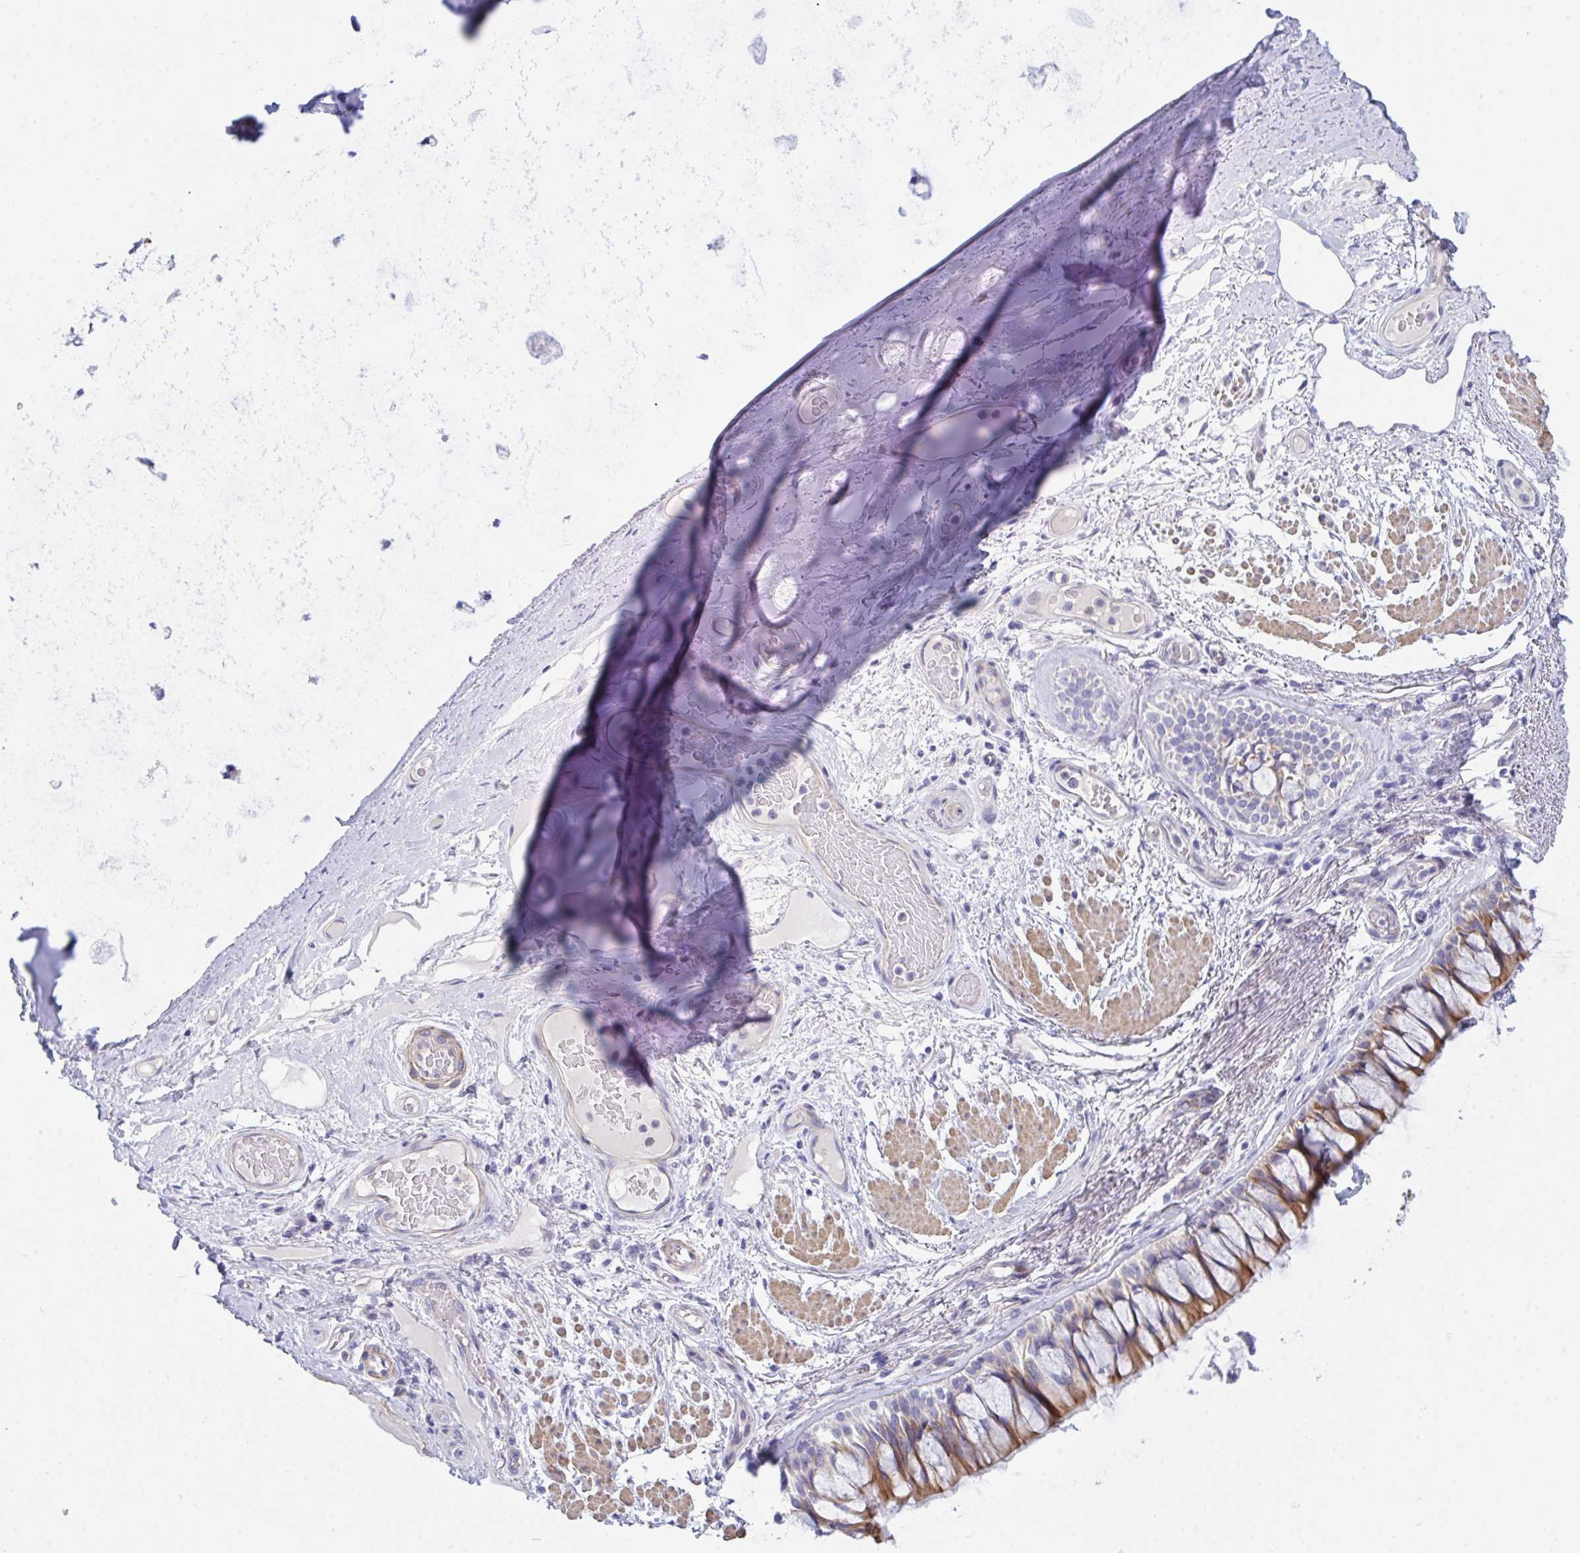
{"staining": {"intensity": "negative", "quantity": "none", "location": "none"}, "tissue": "adipose tissue", "cell_type": "Adipocytes", "image_type": "normal", "snomed": [{"axis": "morphology", "description": "Normal tissue, NOS"}, {"axis": "topography", "description": "Cartilage tissue"}, {"axis": "topography", "description": "Bronchus"}], "caption": "Adipocytes are negative for protein expression in normal human adipose tissue. (Stains: DAB (3,3'-diaminobenzidine) immunohistochemistry with hematoxylin counter stain, Microscopy: brightfield microscopy at high magnification).", "gene": "CEP170B", "patient": {"sex": "male", "age": 64}}